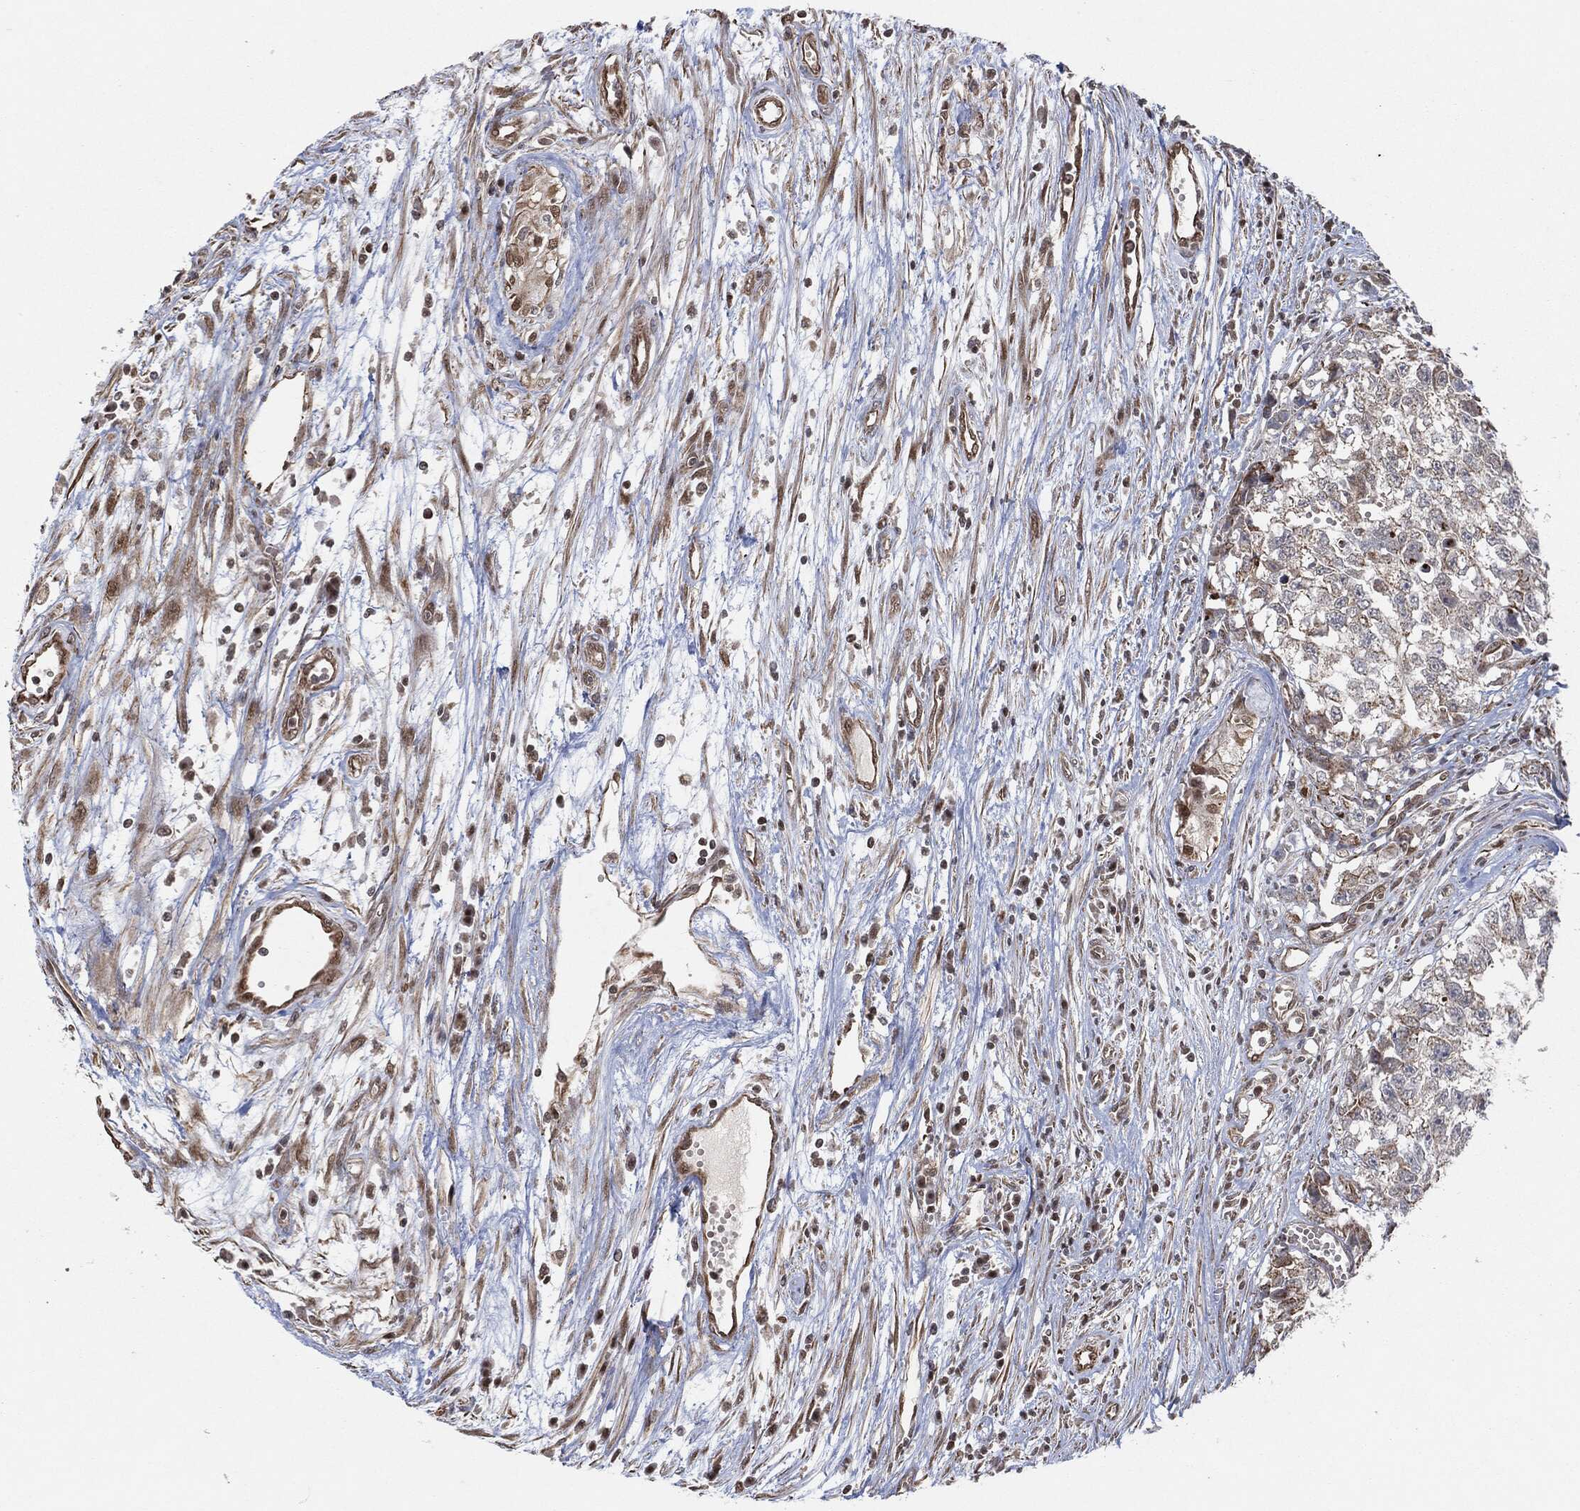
{"staining": {"intensity": "weak", "quantity": "25%-75%", "location": "cytoplasmic/membranous"}, "tissue": "testis cancer", "cell_type": "Tumor cells", "image_type": "cancer", "snomed": [{"axis": "morphology", "description": "Seminoma, NOS"}, {"axis": "morphology", "description": "Carcinoma, Embryonal, NOS"}, {"axis": "topography", "description": "Testis"}], "caption": "Immunohistochemistry micrograph of testis cancer stained for a protein (brown), which displays low levels of weak cytoplasmic/membranous expression in about 25%-75% of tumor cells.", "gene": "TP53RK", "patient": {"sex": "male", "age": 22}}